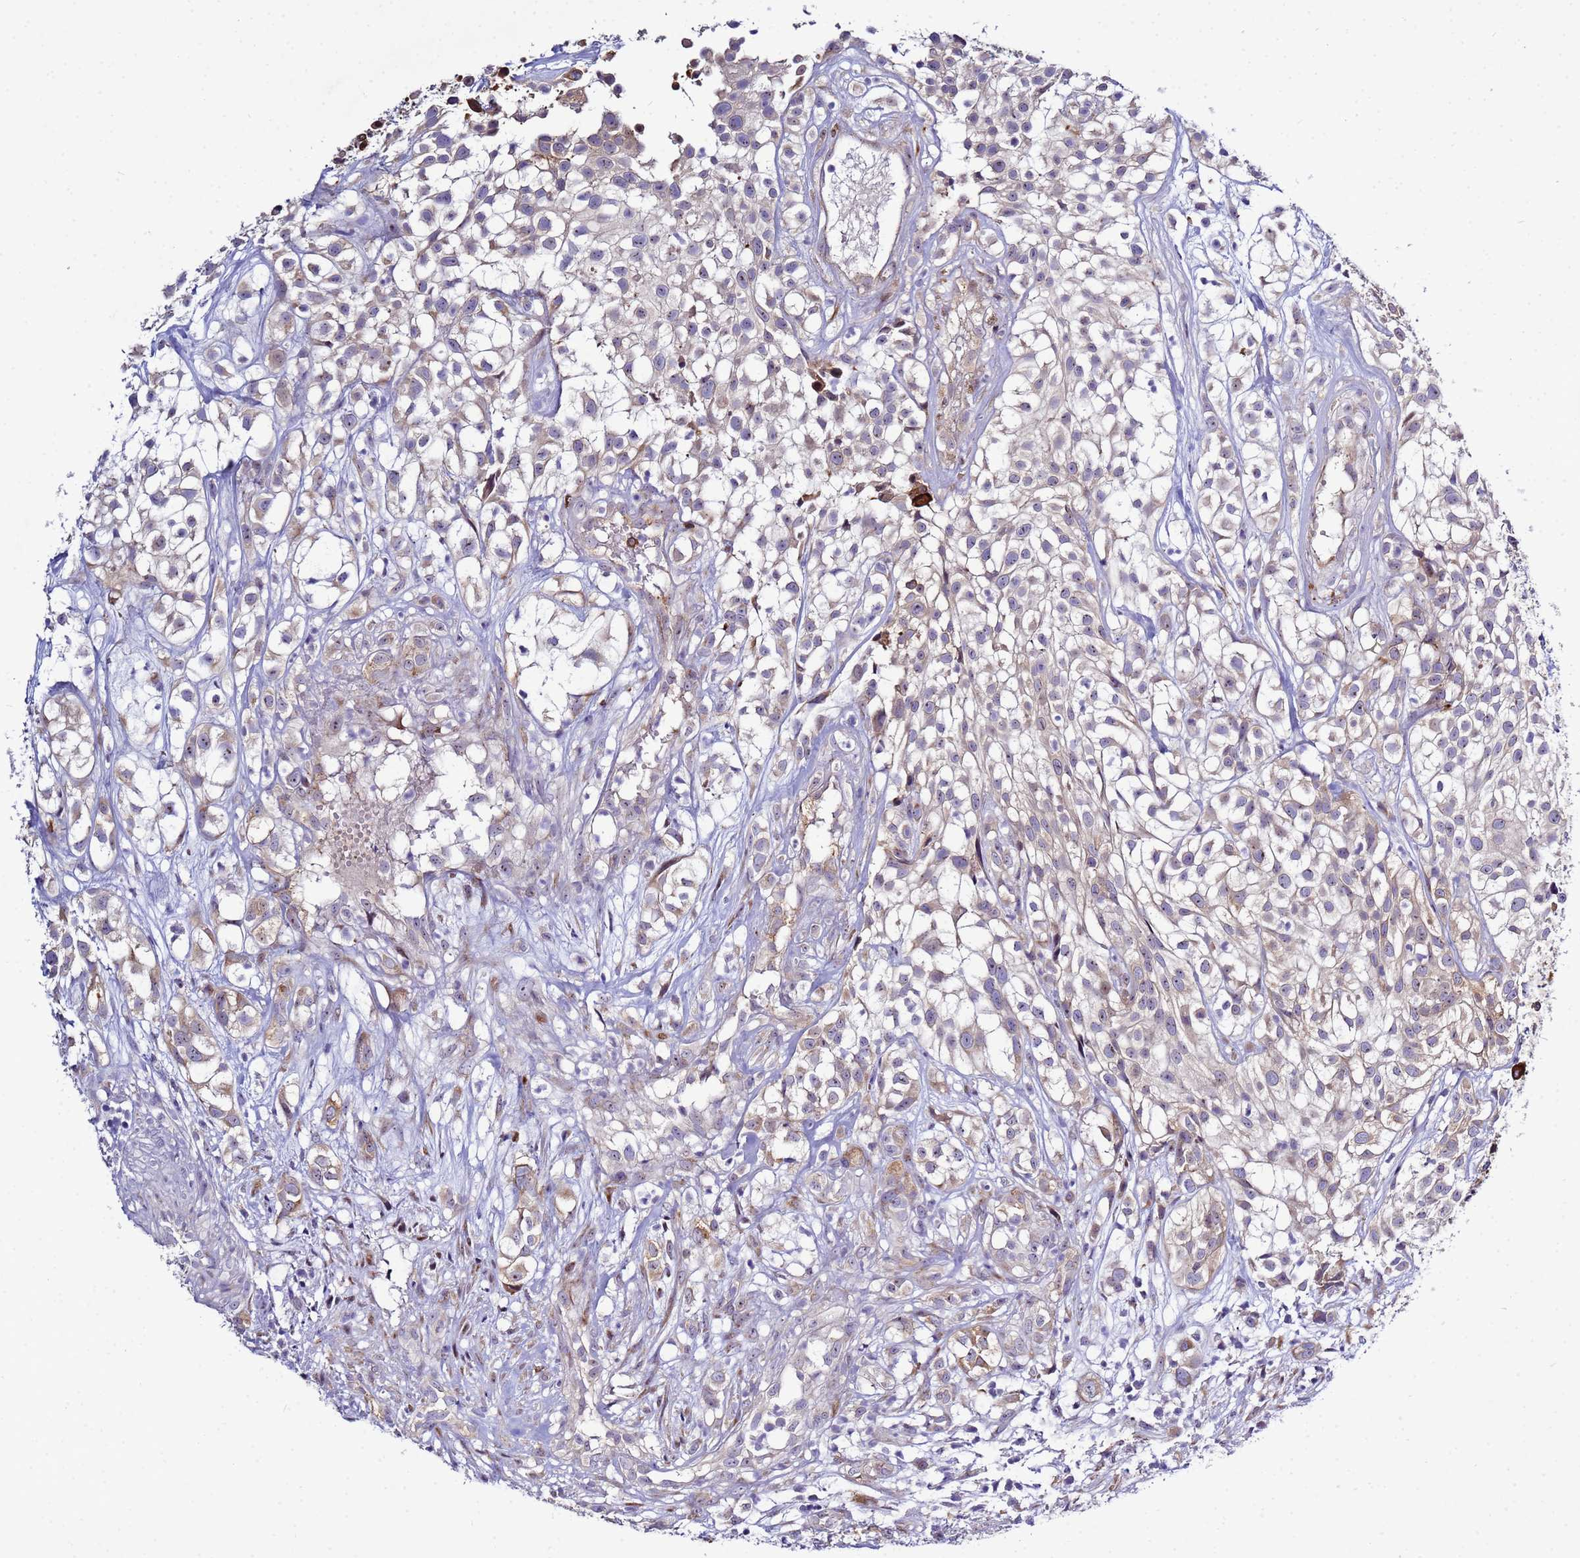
{"staining": {"intensity": "weak", "quantity": "<25%", "location": "cytoplasmic/membranous"}, "tissue": "urothelial cancer", "cell_type": "Tumor cells", "image_type": "cancer", "snomed": [{"axis": "morphology", "description": "Urothelial carcinoma, High grade"}, {"axis": "topography", "description": "Urinary bladder"}], "caption": "High-grade urothelial carcinoma stained for a protein using IHC exhibits no expression tumor cells.", "gene": "NOL8", "patient": {"sex": "male", "age": 56}}